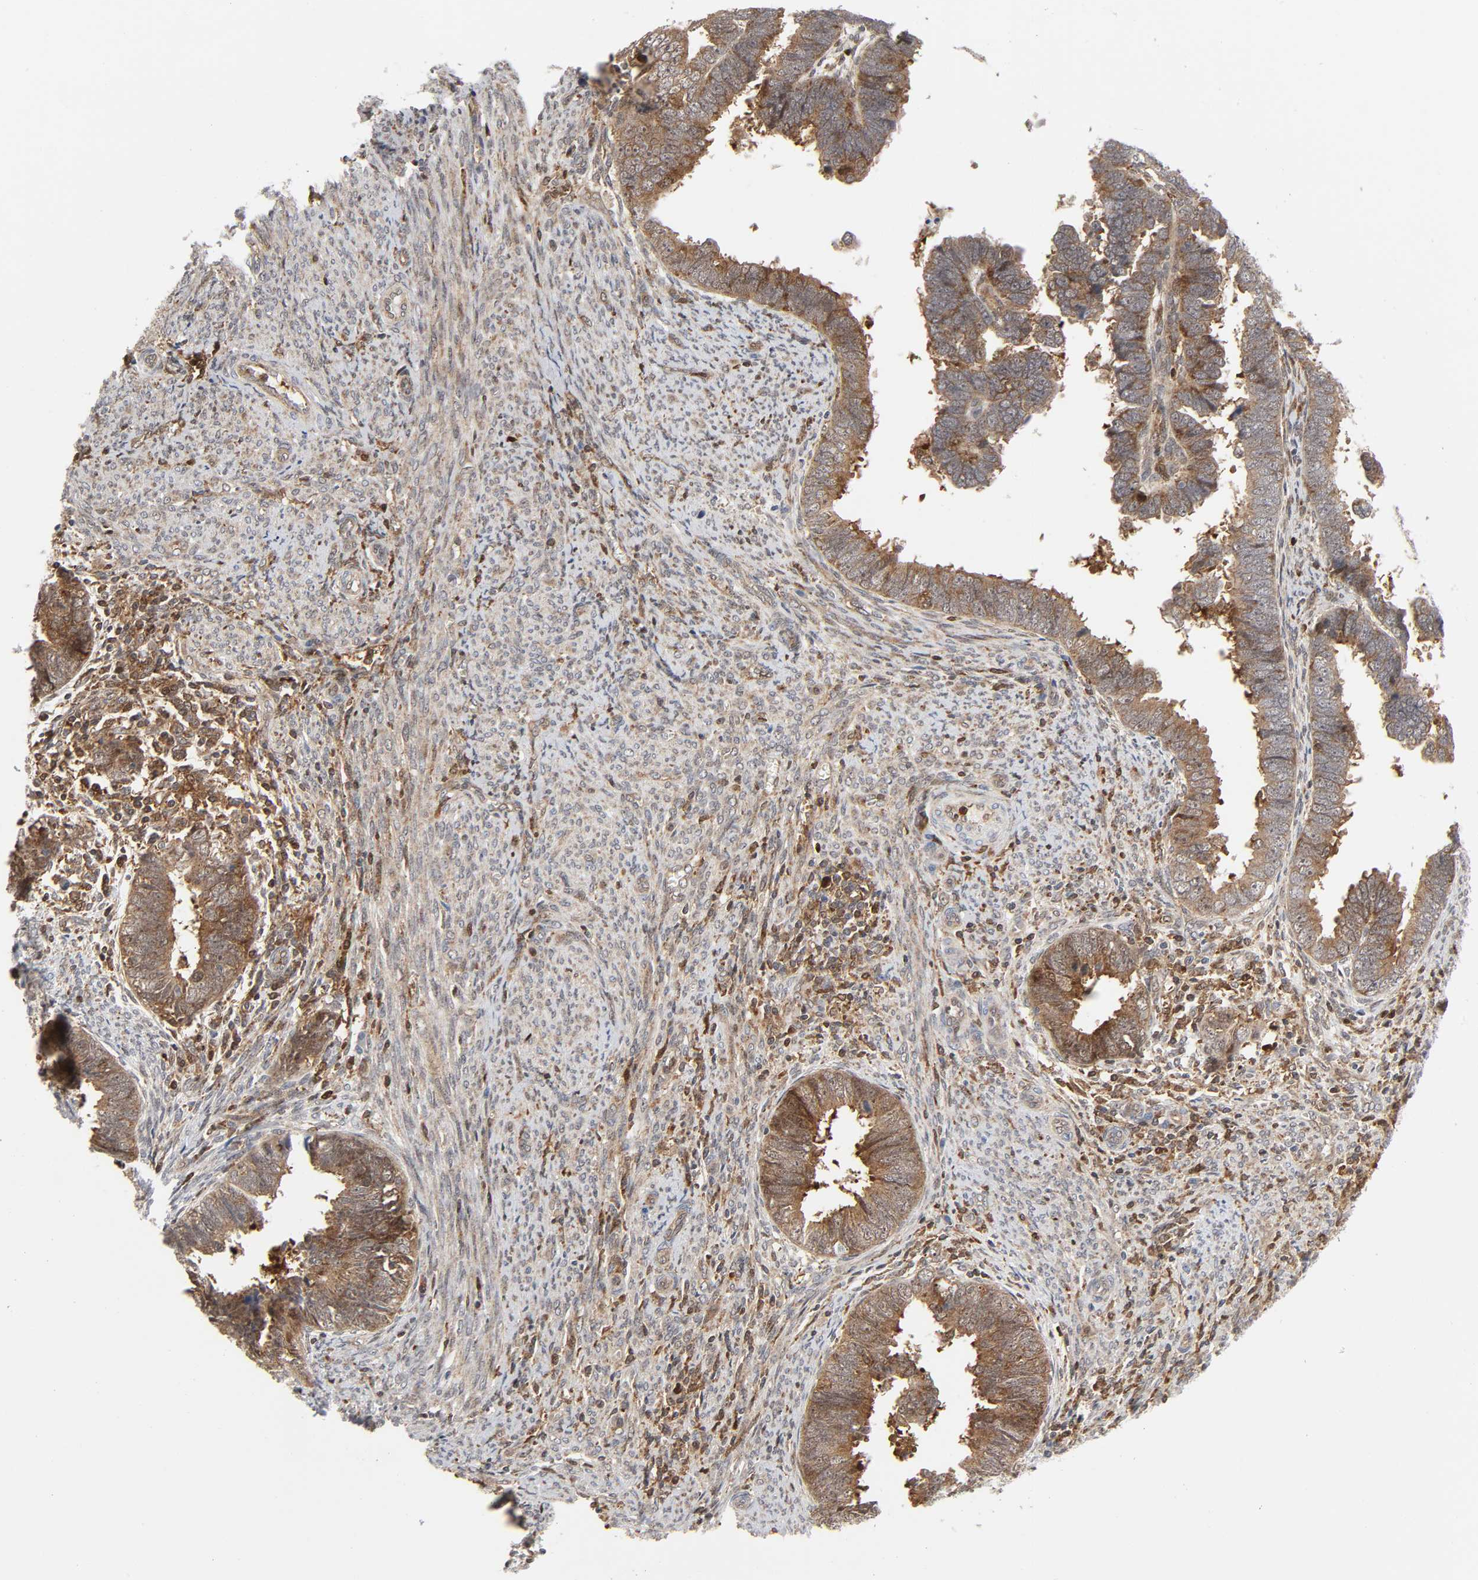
{"staining": {"intensity": "moderate", "quantity": "<25%", "location": "cytoplasmic/membranous"}, "tissue": "endometrial cancer", "cell_type": "Tumor cells", "image_type": "cancer", "snomed": [{"axis": "morphology", "description": "Adenocarcinoma, NOS"}, {"axis": "topography", "description": "Endometrium"}], "caption": "Protein staining shows moderate cytoplasmic/membranous expression in about <25% of tumor cells in endometrial cancer. The staining is performed using DAB (3,3'-diaminobenzidine) brown chromogen to label protein expression. The nuclei are counter-stained blue using hematoxylin.", "gene": "MAPK1", "patient": {"sex": "female", "age": 75}}